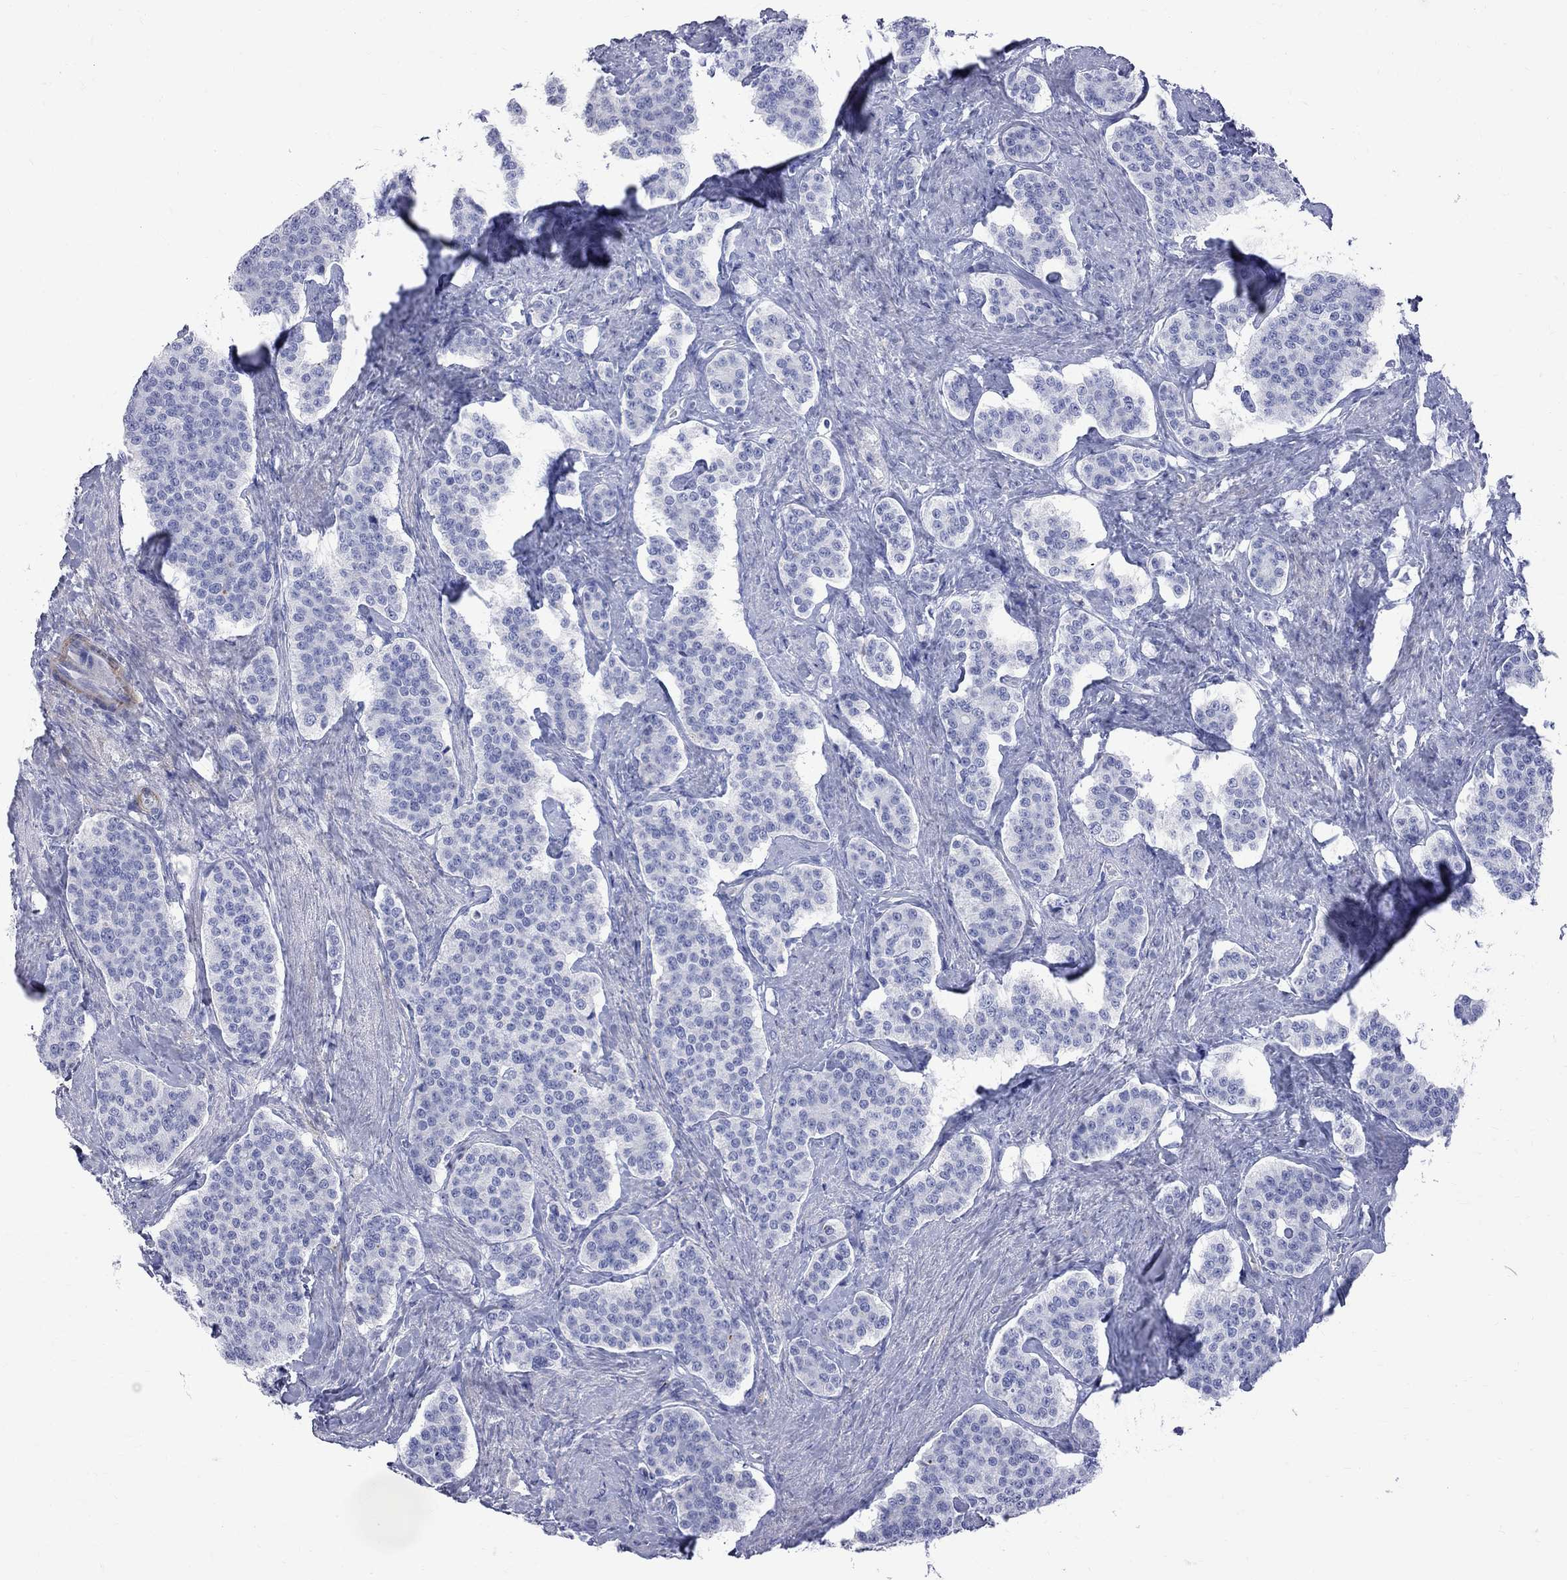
{"staining": {"intensity": "negative", "quantity": "none", "location": "none"}, "tissue": "carcinoid", "cell_type": "Tumor cells", "image_type": "cancer", "snomed": [{"axis": "morphology", "description": "Carcinoid, malignant, NOS"}, {"axis": "topography", "description": "Small intestine"}], "caption": "Image shows no protein positivity in tumor cells of carcinoid tissue. (DAB (3,3'-diaminobenzidine) immunohistochemistry visualized using brightfield microscopy, high magnification).", "gene": "S100A3", "patient": {"sex": "female", "age": 58}}